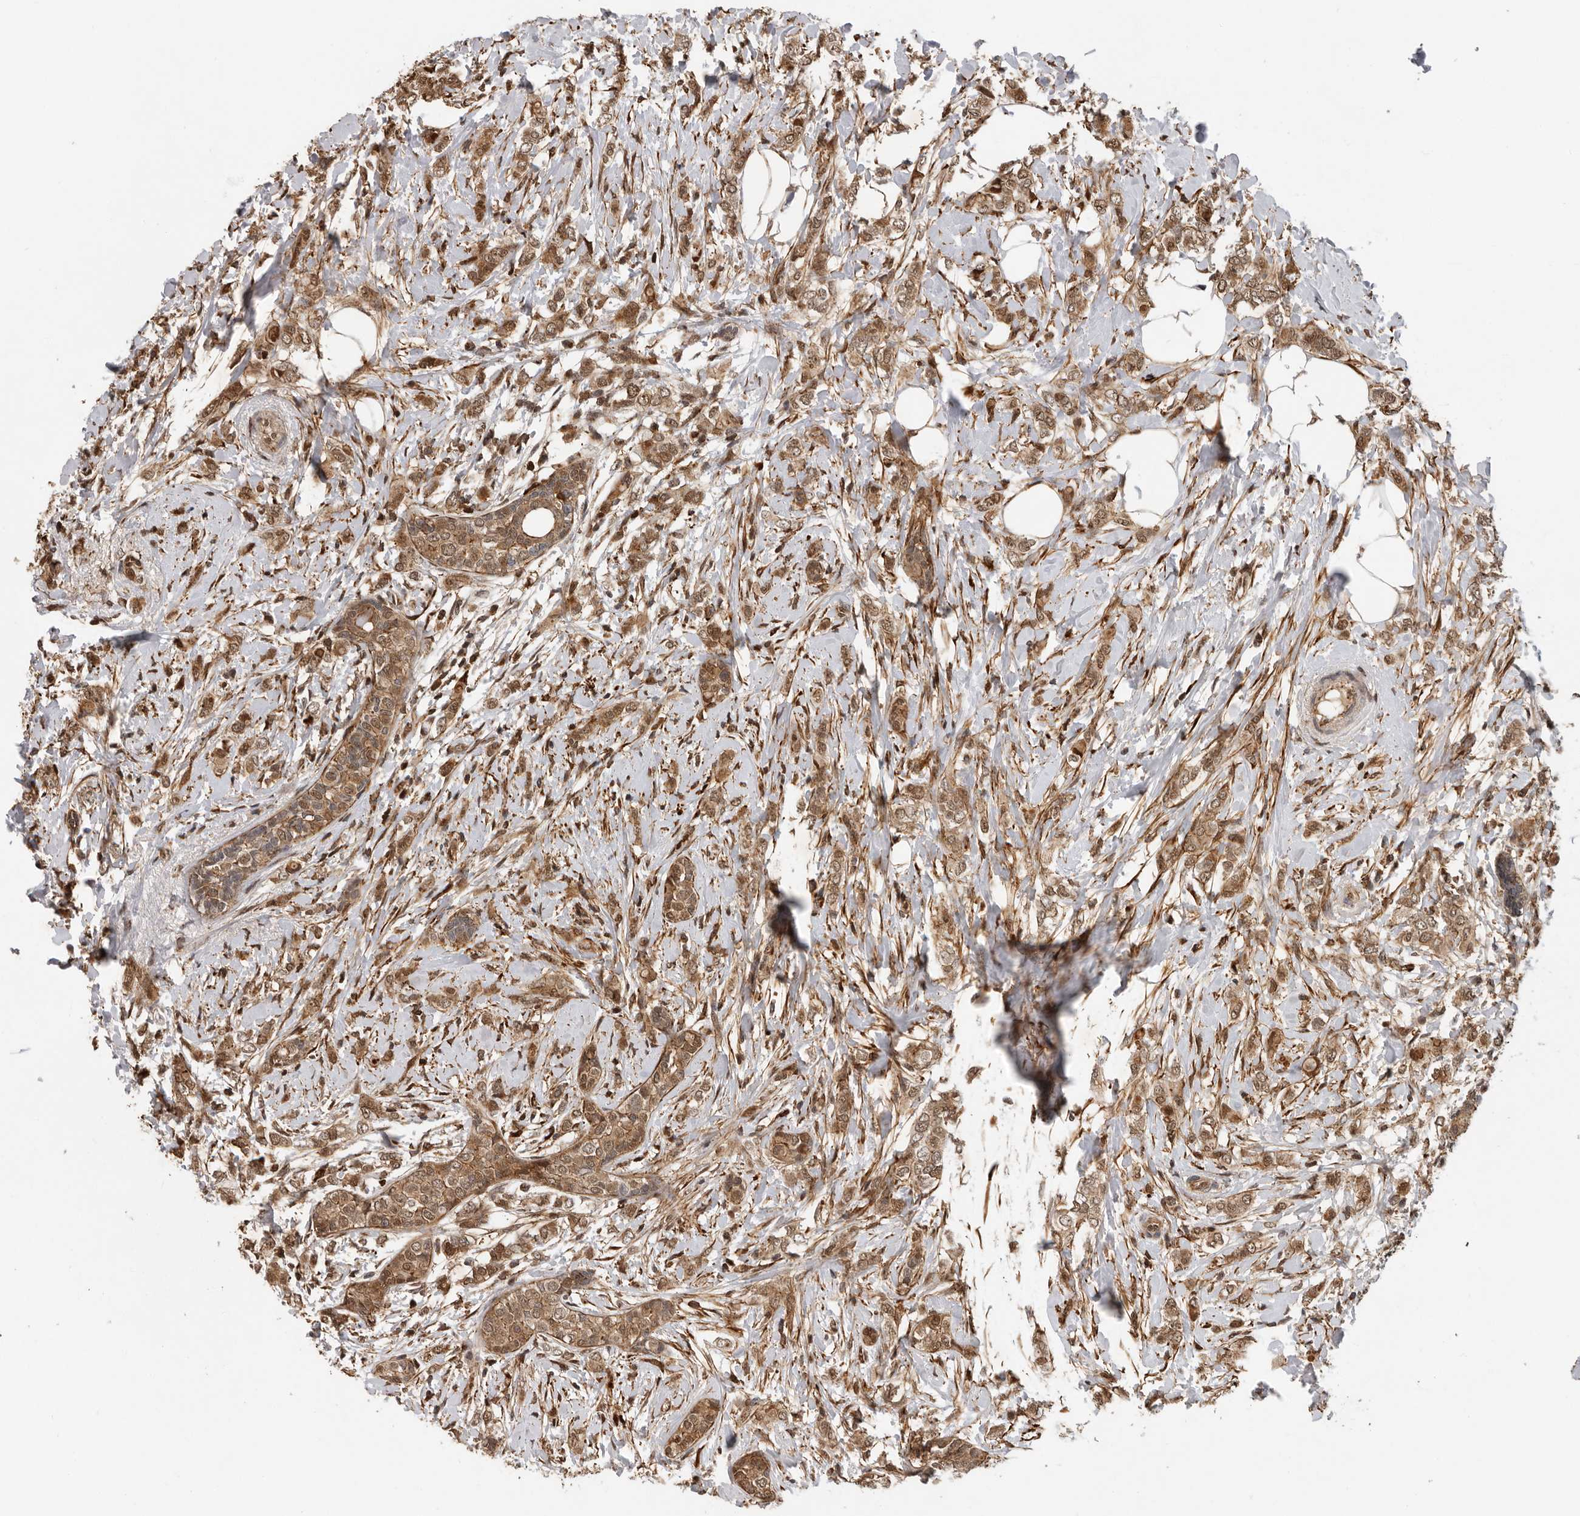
{"staining": {"intensity": "moderate", "quantity": ">75%", "location": "cytoplasmic/membranous,nuclear"}, "tissue": "breast cancer", "cell_type": "Tumor cells", "image_type": "cancer", "snomed": [{"axis": "morphology", "description": "Normal tissue, NOS"}, {"axis": "morphology", "description": "Lobular carcinoma"}, {"axis": "topography", "description": "Breast"}], "caption": "Immunohistochemical staining of breast lobular carcinoma shows moderate cytoplasmic/membranous and nuclear protein staining in approximately >75% of tumor cells.", "gene": "RNF157", "patient": {"sex": "female", "age": 47}}